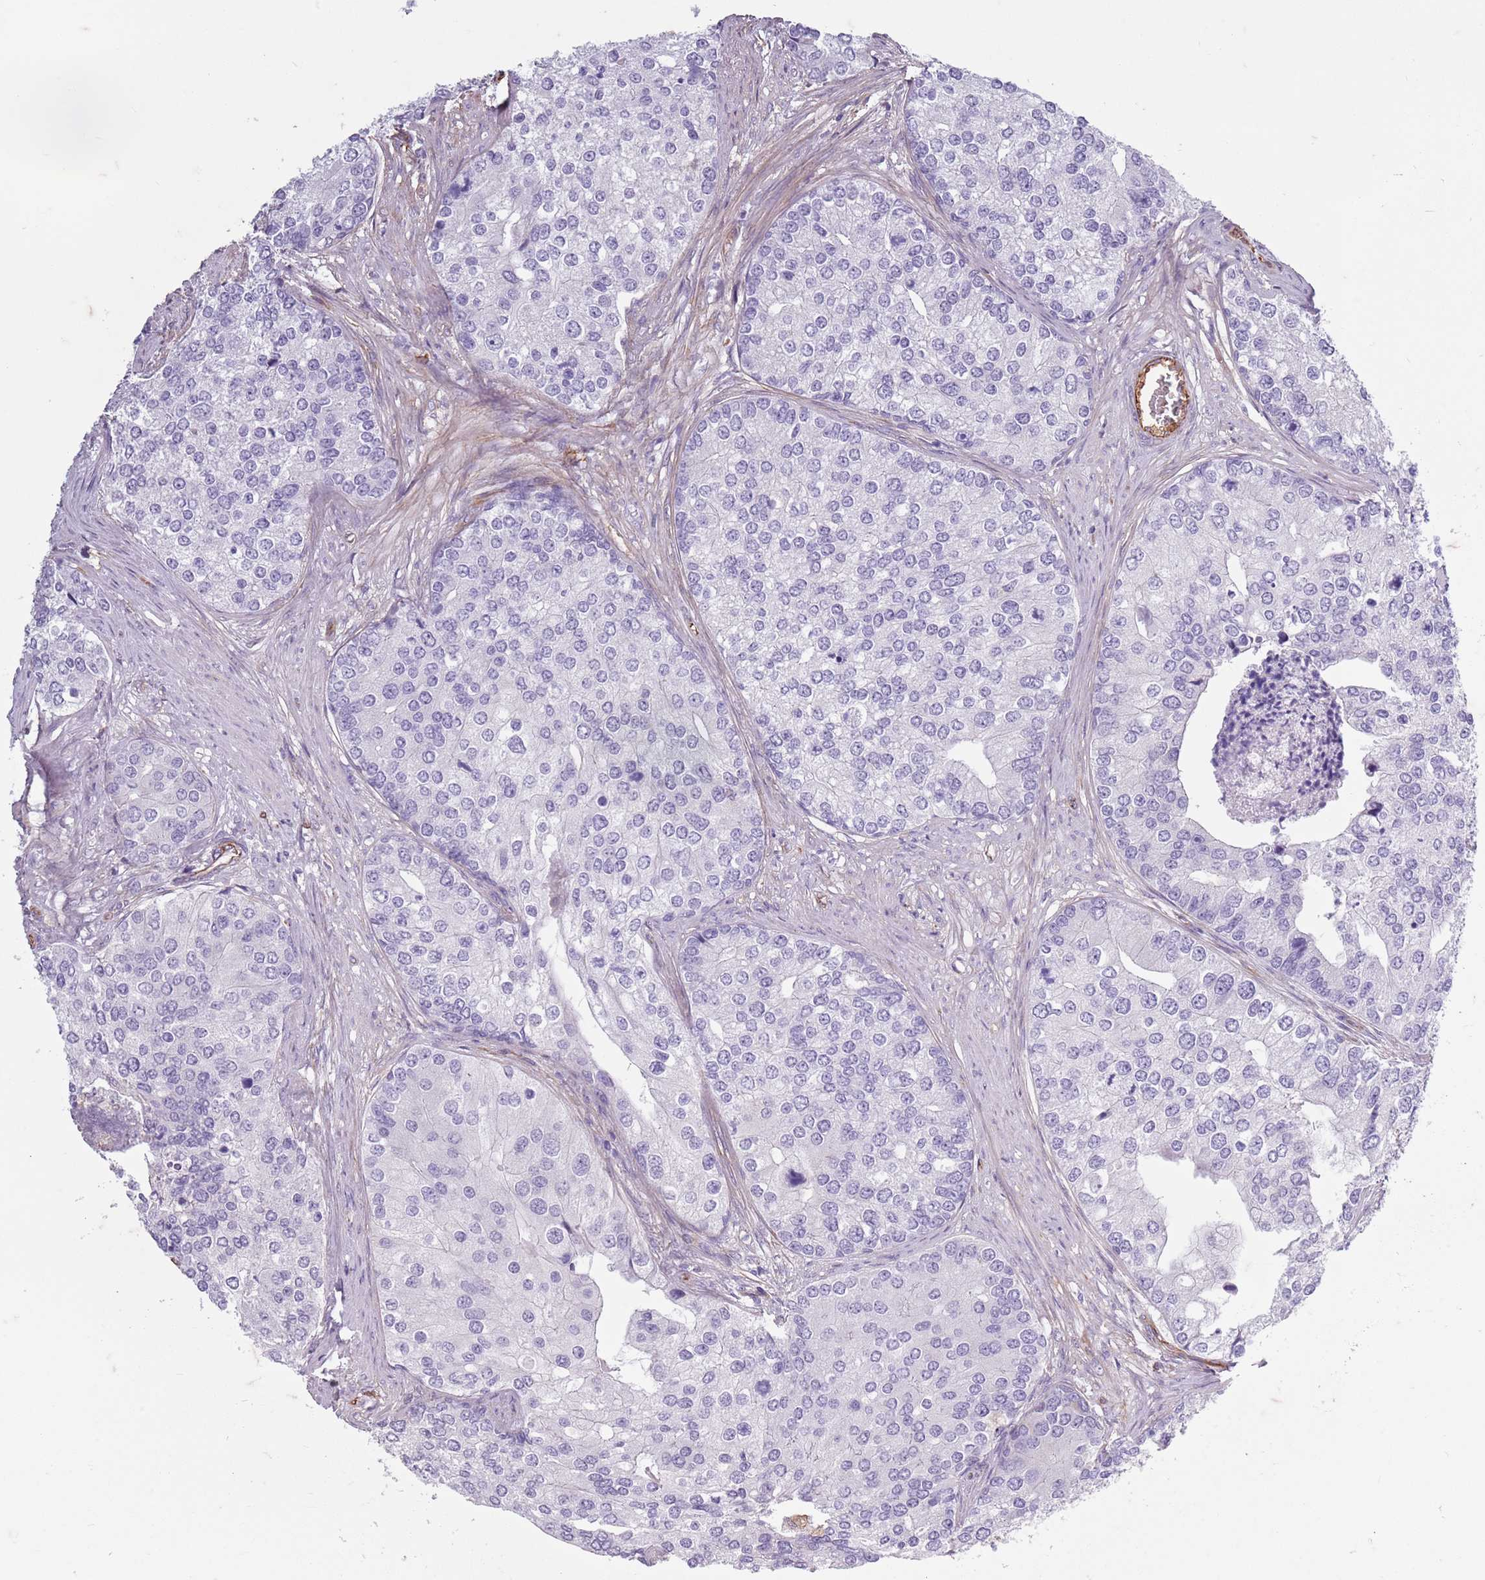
{"staining": {"intensity": "negative", "quantity": "none", "location": "none"}, "tissue": "prostate cancer", "cell_type": "Tumor cells", "image_type": "cancer", "snomed": [{"axis": "morphology", "description": "Adenocarcinoma, High grade"}, {"axis": "topography", "description": "Prostate"}], "caption": "The immunohistochemistry (IHC) photomicrograph has no significant staining in tumor cells of adenocarcinoma (high-grade) (prostate) tissue.", "gene": "TAS2R38", "patient": {"sex": "male", "age": 62}}